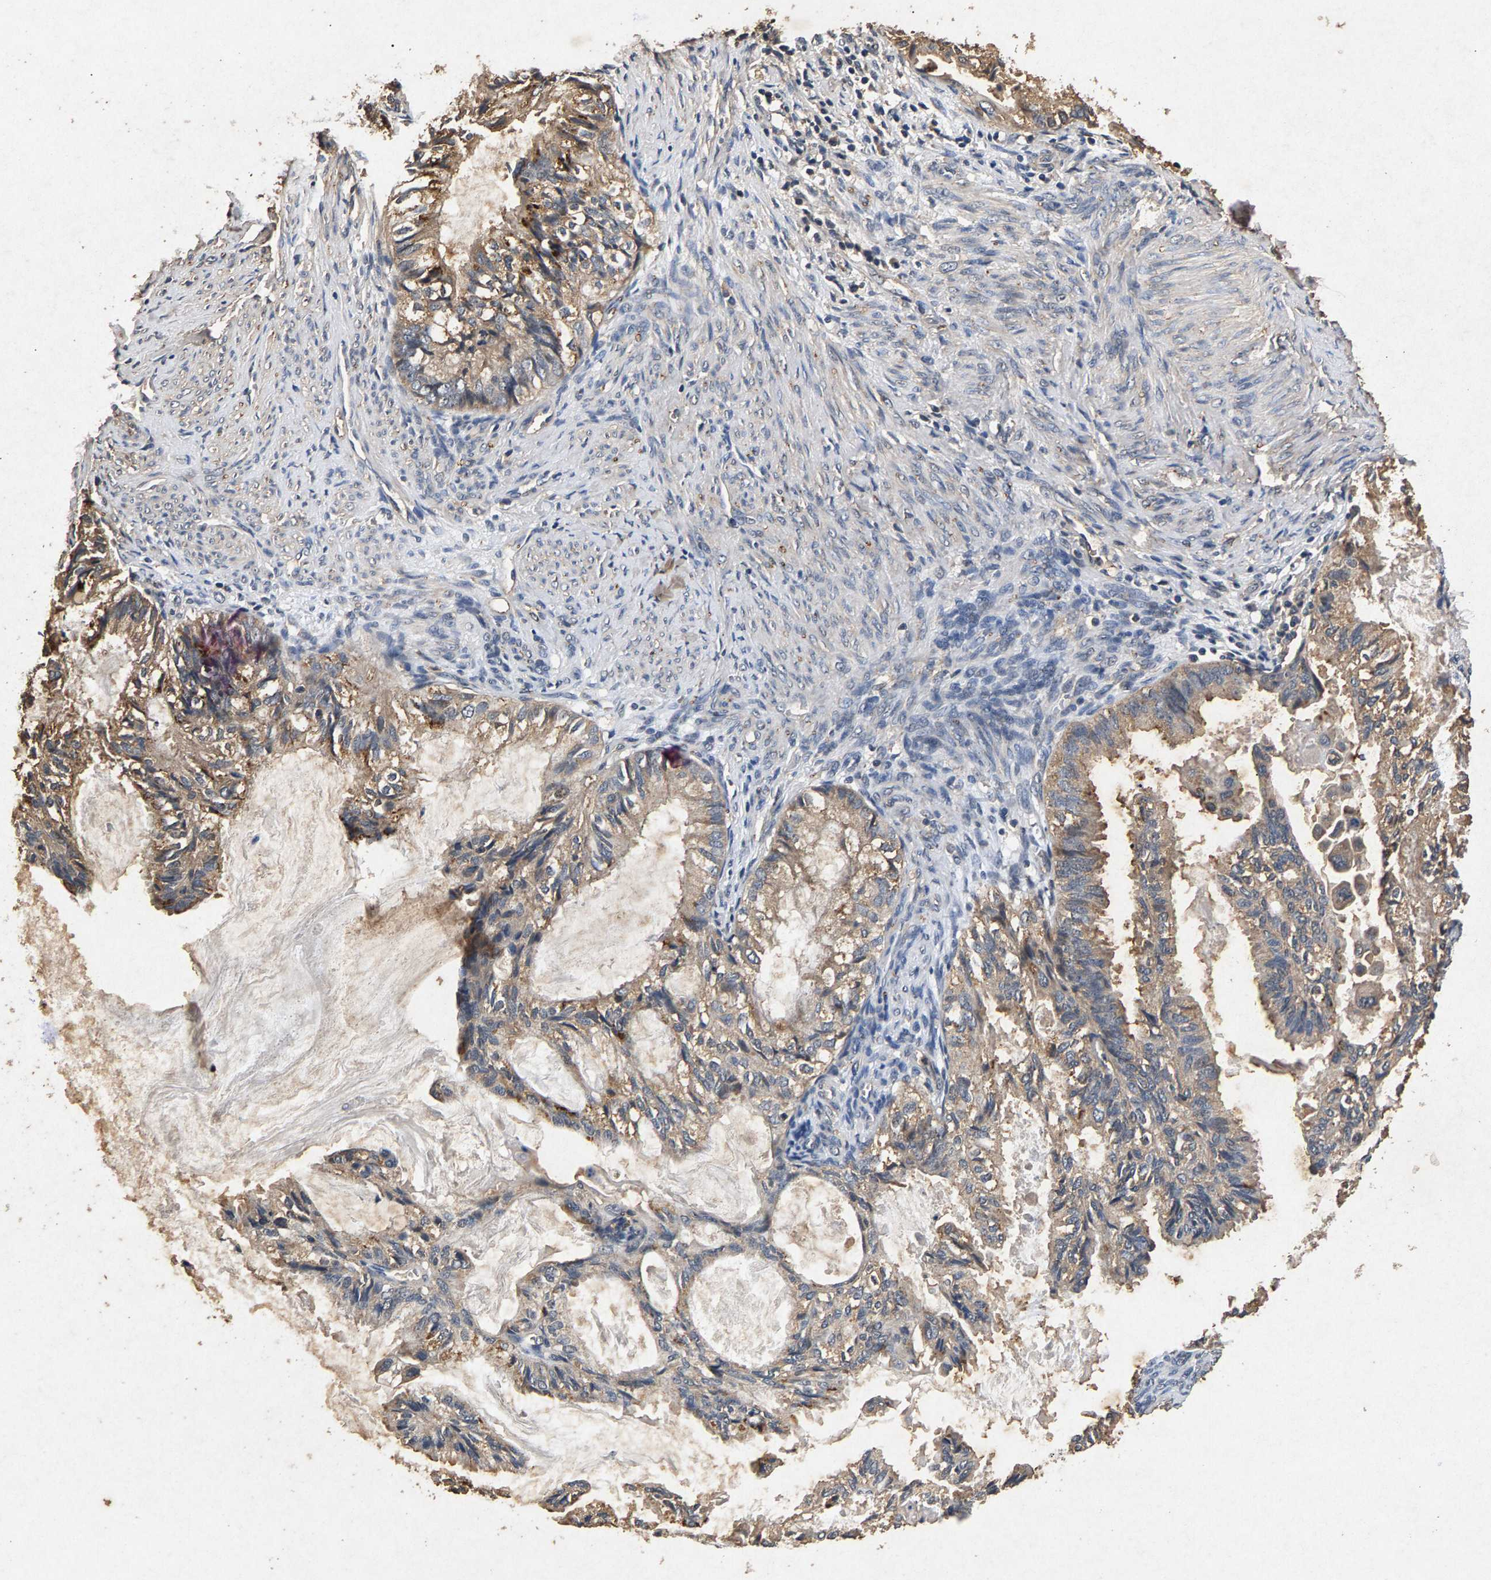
{"staining": {"intensity": "weak", "quantity": ">75%", "location": "cytoplasmic/membranous"}, "tissue": "cervical cancer", "cell_type": "Tumor cells", "image_type": "cancer", "snomed": [{"axis": "morphology", "description": "Normal tissue, NOS"}, {"axis": "morphology", "description": "Adenocarcinoma, NOS"}, {"axis": "topography", "description": "Cervix"}, {"axis": "topography", "description": "Endometrium"}], "caption": "Immunohistochemical staining of human cervical adenocarcinoma reveals weak cytoplasmic/membranous protein staining in approximately >75% of tumor cells. (Brightfield microscopy of DAB IHC at high magnification).", "gene": "PPP1CC", "patient": {"sex": "female", "age": 86}}